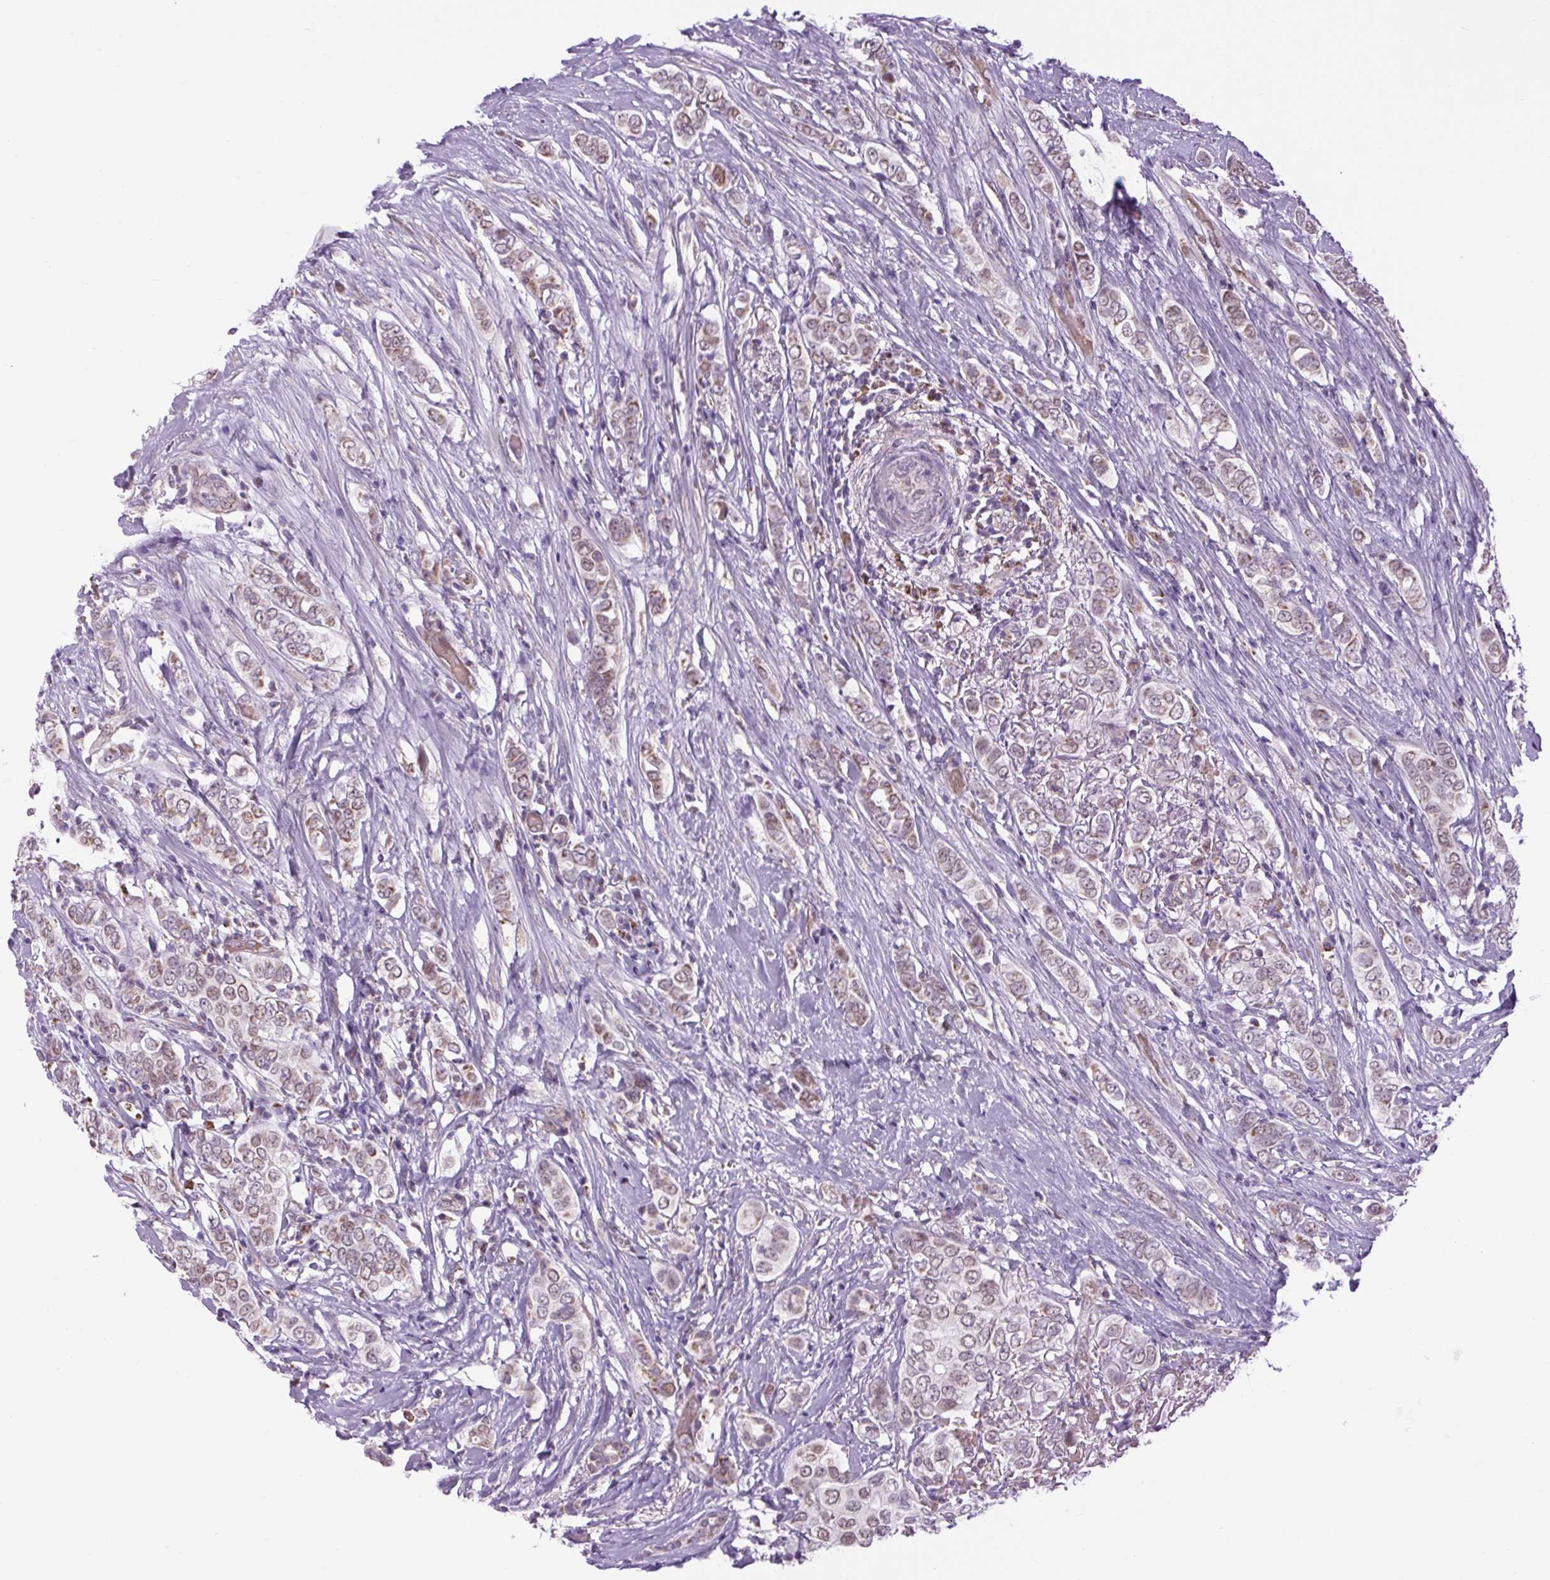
{"staining": {"intensity": "weak", "quantity": ">75%", "location": "cytoplasmic/membranous,nuclear"}, "tissue": "breast cancer", "cell_type": "Tumor cells", "image_type": "cancer", "snomed": [{"axis": "morphology", "description": "Lobular carcinoma"}, {"axis": "topography", "description": "Breast"}], "caption": "Breast lobular carcinoma stained with a brown dye demonstrates weak cytoplasmic/membranous and nuclear positive positivity in approximately >75% of tumor cells.", "gene": "SCO2", "patient": {"sex": "female", "age": 51}}